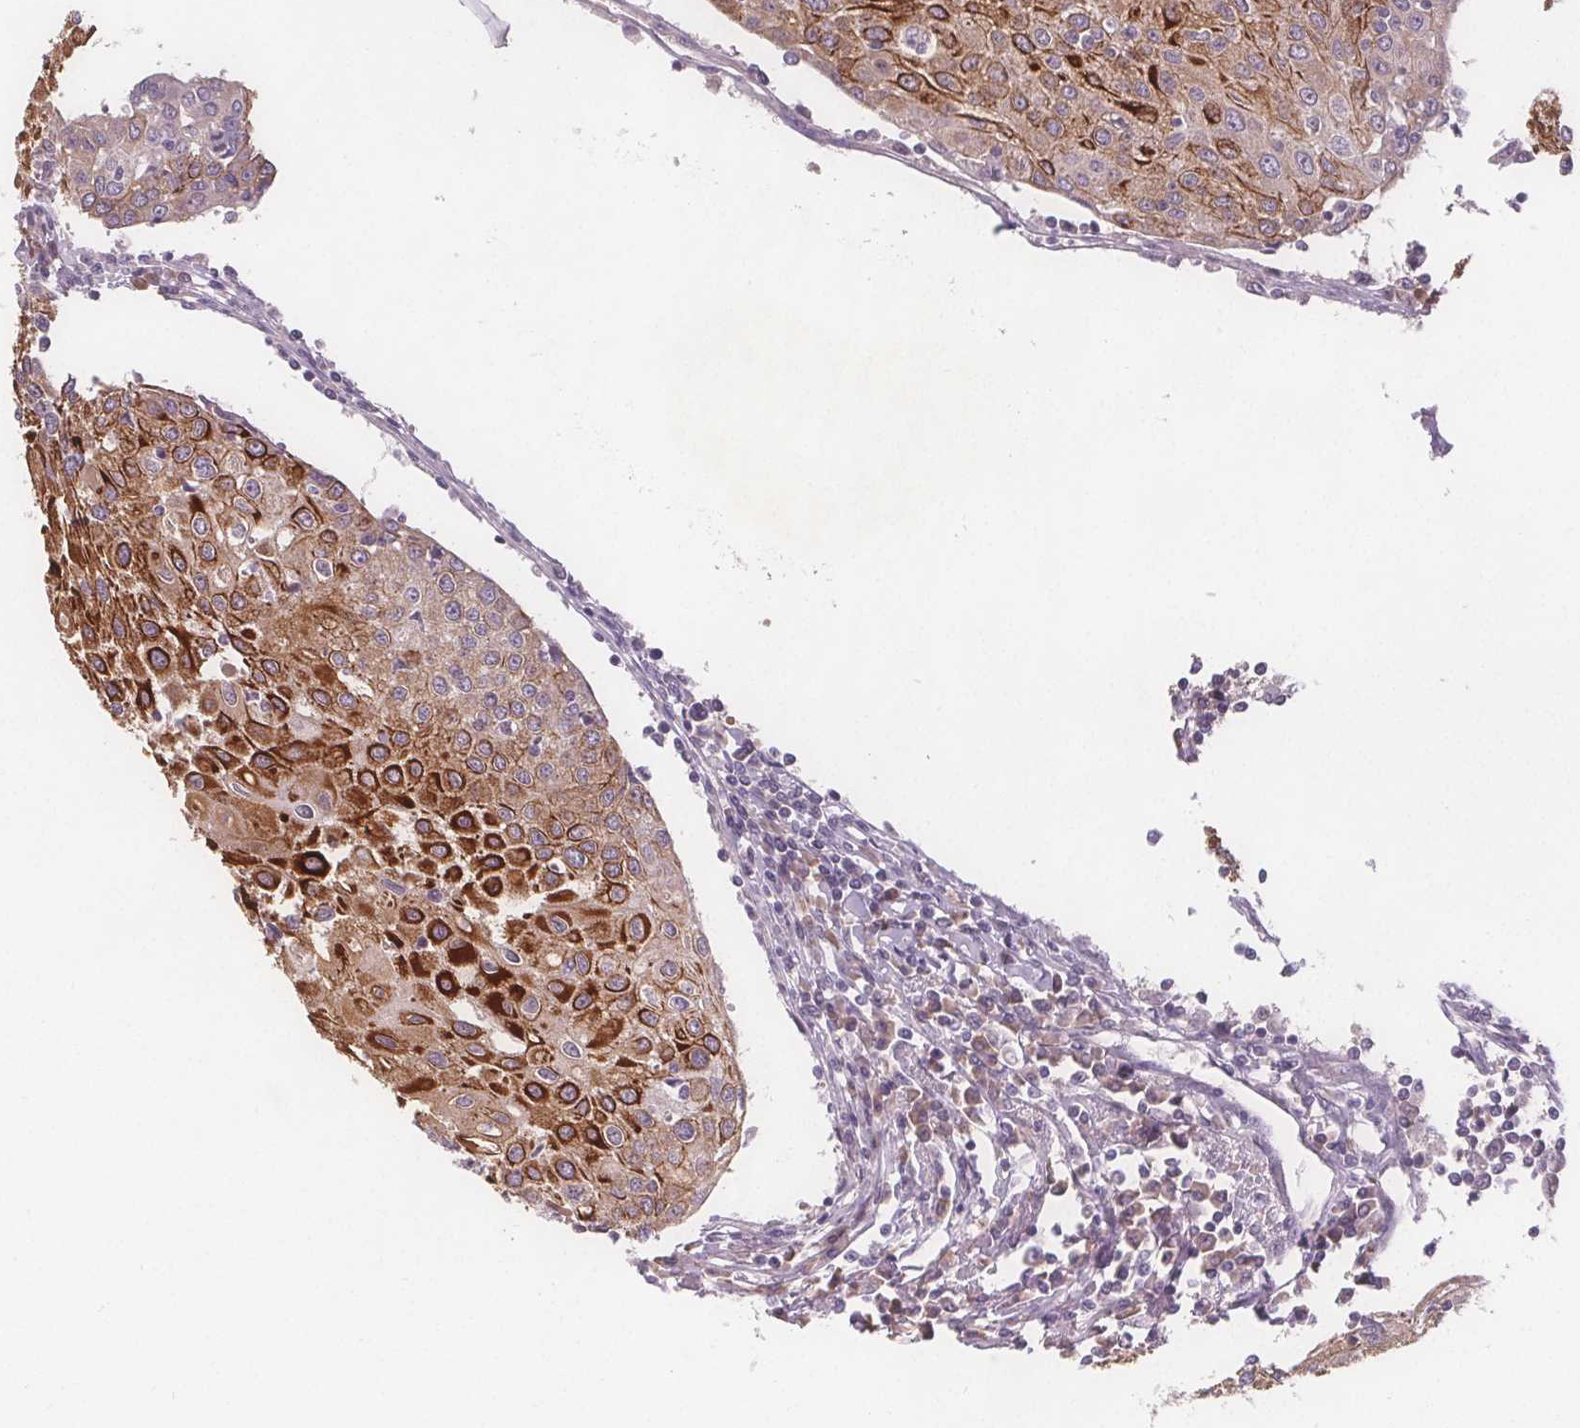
{"staining": {"intensity": "strong", "quantity": "25%-75%", "location": "cytoplasmic/membranous"}, "tissue": "urothelial cancer", "cell_type": "Tumor cells", "image_type": "cancer", "snomed": [{"axis": "morphology", "description": "Urothelial carcinoma, High grade"}, {"axis": "topography", "description": "Urinary bladder"}], "caption": "Immunohistochemical staining of human high-grade urothelial carcinoma demonstrates high levels of strong cytoplasmic/membranous positivity in approximately 25%-75% of tumor cells.", "gene": "TMEM80", "patient": {"sex": "female", "age": 85}}